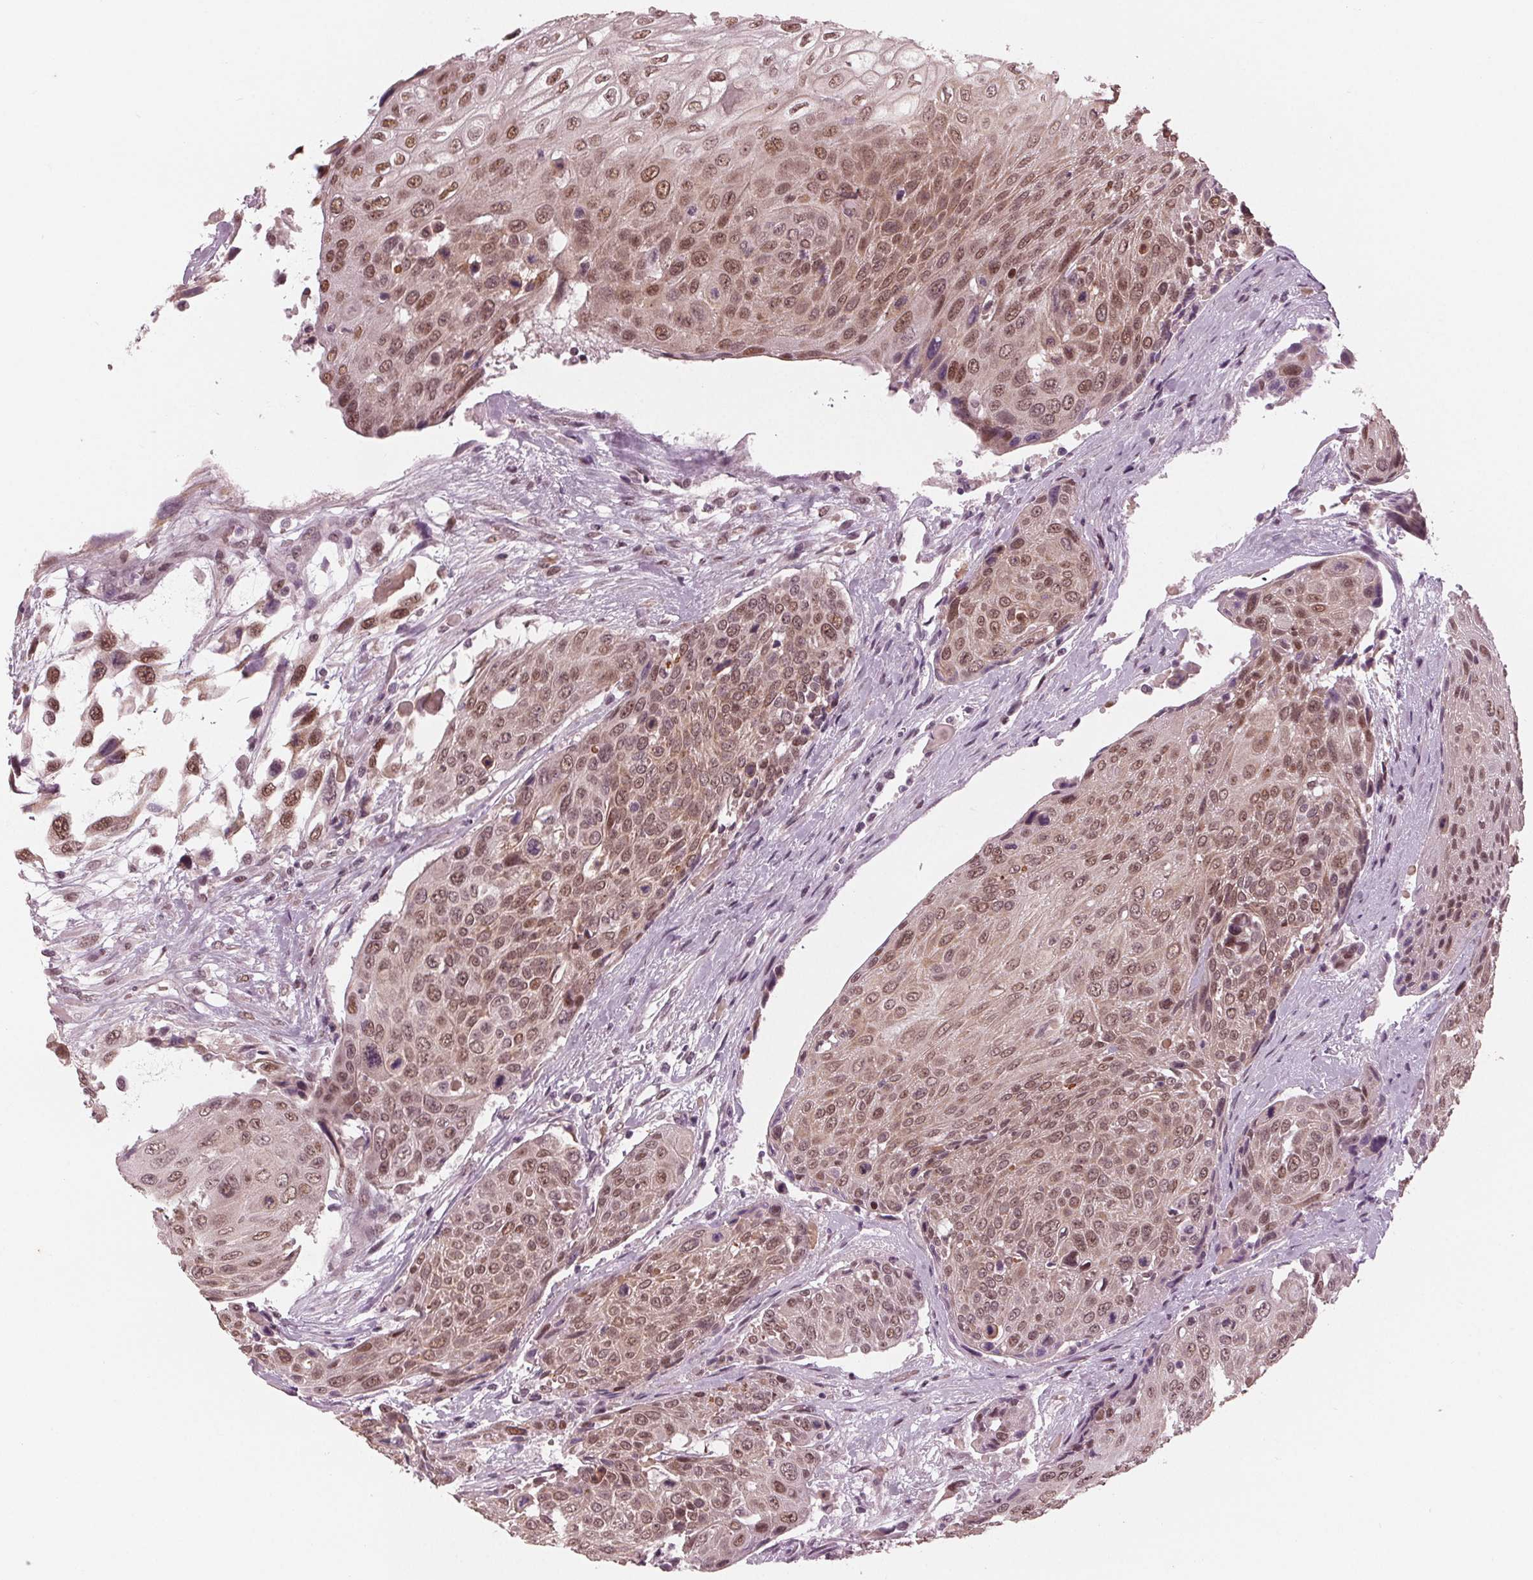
{"staining": {"intensity": "moderate", "quantity": ">75%", "location": "cytoplasmic/membranous,nuclear"}, "tissue": "urothelial cancer", "cell_type": "Tumor cells", "image_type": "cancer", "snomed": [{"axis": "morphology", "description": "Urothelial carcinoma, High grade"}, {"axis": "topography", "description": "Urinary bladder"}], "caption": "Urothelial cancer was stained to show a protein in brown. There is medium levels of moderate cytoplasmic/membranous and nuclear staining in approximately >75% of tumor cells.", "gene": "DNMT3L", "patient": {"sex": "female", "age": 70}}